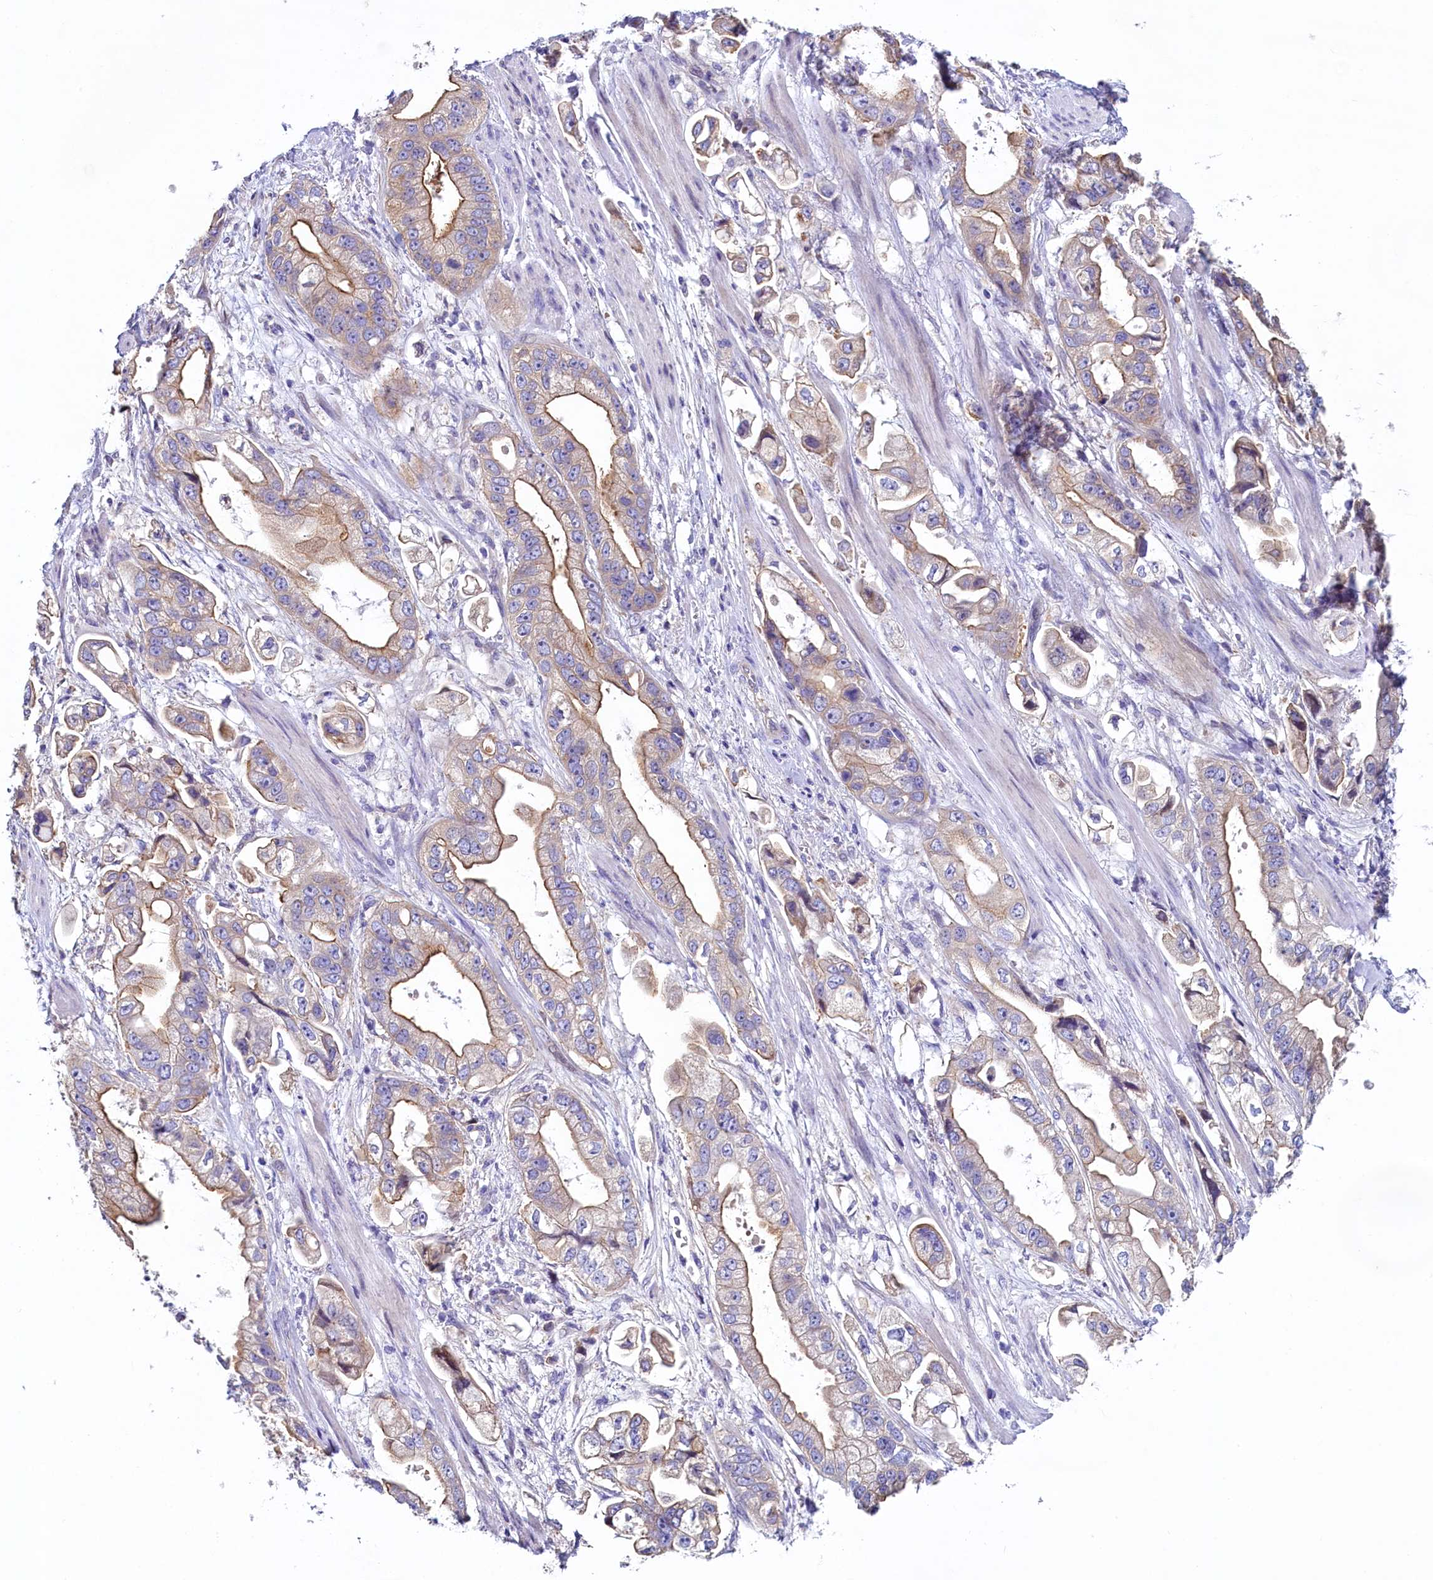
{"staining": {"intensity": "moderate", "quantity": ">75%", "location": "cytoplasmic/membranous"}, "tissue": "stomach cancer", "cell_type": "Tumor cells", "image_type": "cancer", "snomed": [{"axis": "morphology", "description": "Adenocarcinoma, NOS"}, {"axis": "topography", "description": "Stomach"}], "caption": "Tumor cells display medium levels of moderate cytoplasmic/membranous positivity in approximately >75% of cells in human stomach cancer (adenocarcinoma).", "gene": "KRBOX5", "patient": {"sex": "male", "age": 62}}